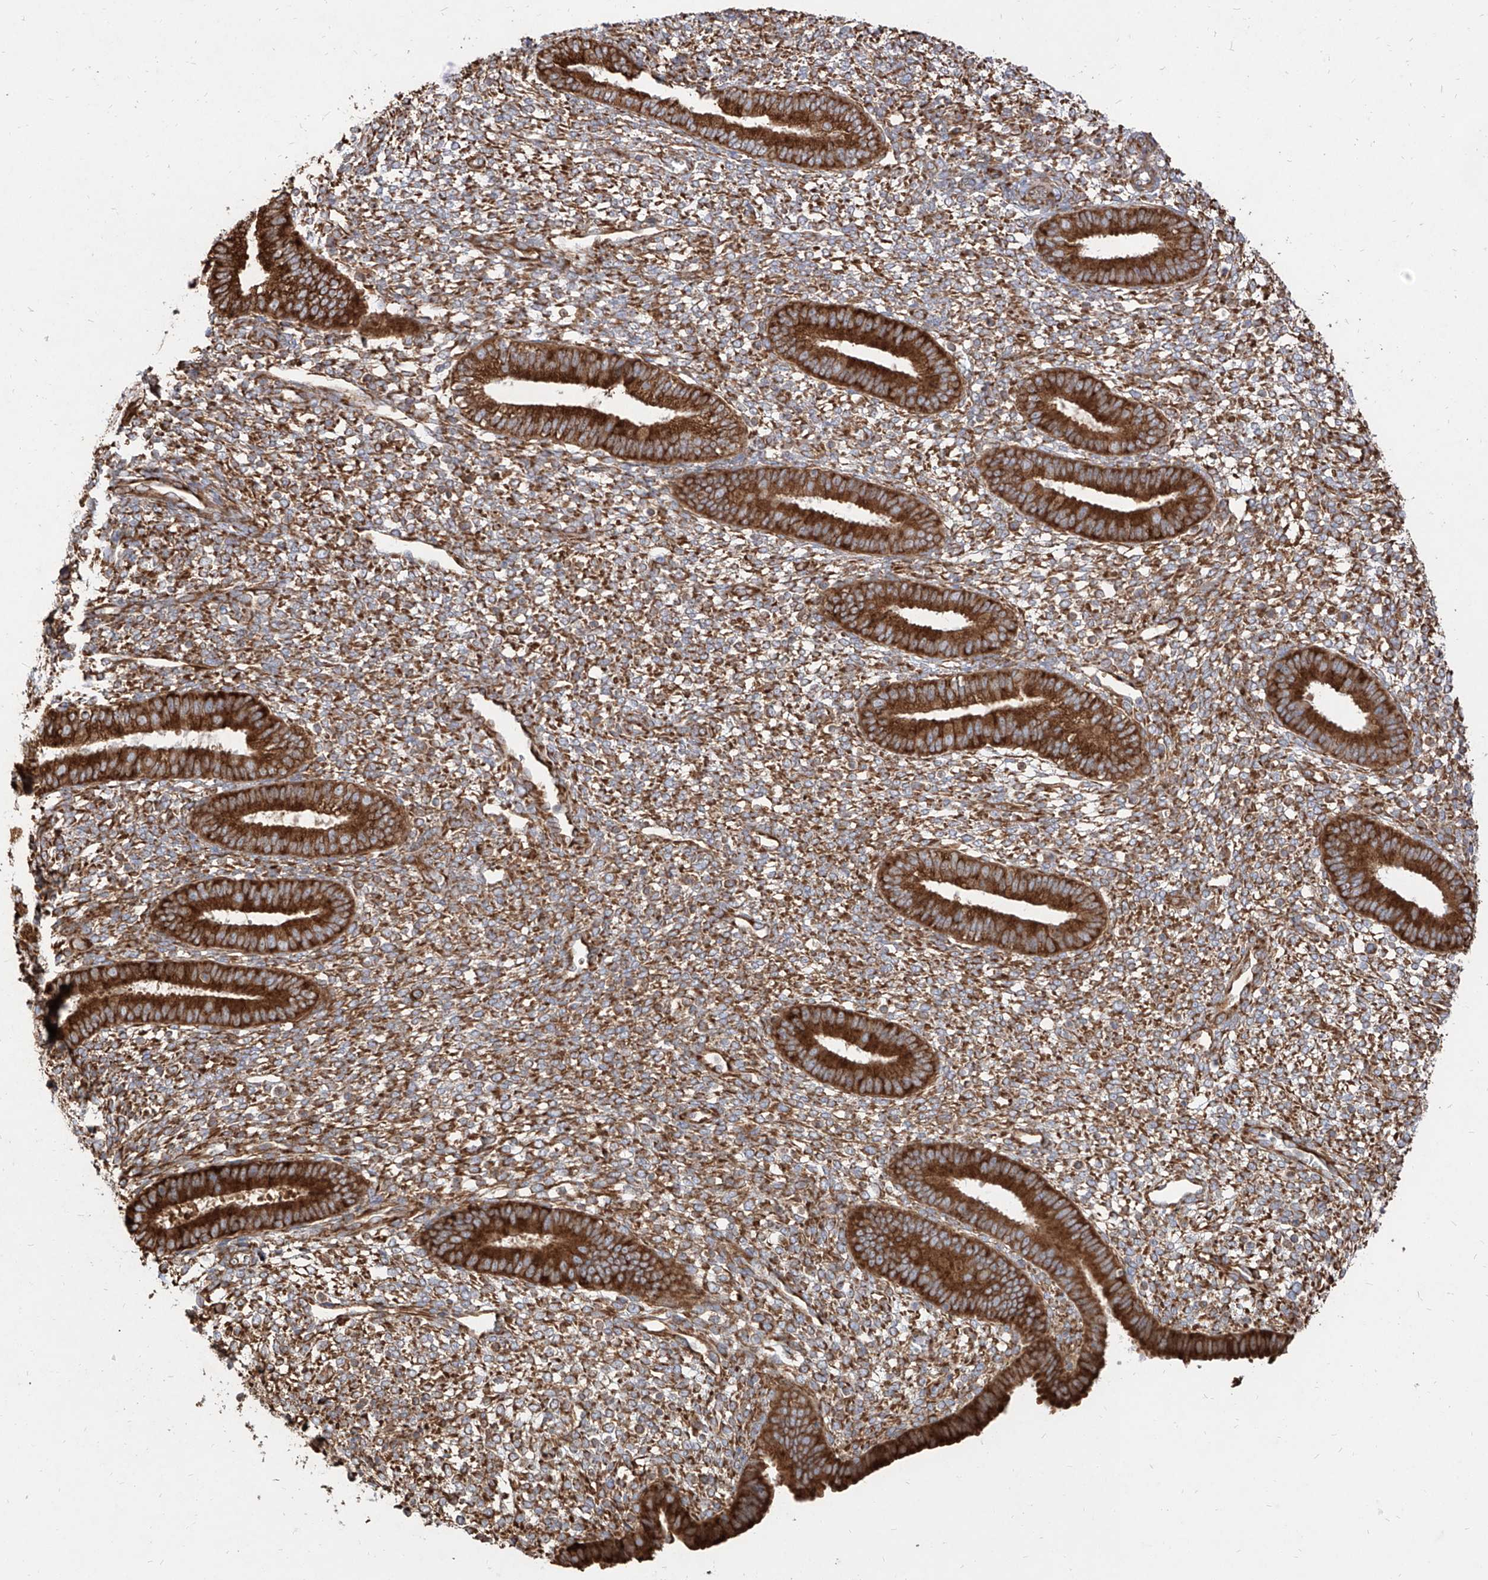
{"staining": {"intensity": "strong", "quantity": ">75%", "location": "cytoplasmic/membranous"}, "tissue": "endometrium", "cell_type": "Cells in endometrial stroma", "image_type": "normal", "snomed": [{"axis": "morphology", "description": "Normal tissue, NOS"}, {"axis": "topography", "description": "Endometrium"}], "caption": "About >75% of cells in endometrial stroma in unremarkable human endometrium show strong cytoplasmic/membranous protein staining as visualized by brown immunohistochemical staining.", "gene": "RPS25", "patient": {"sex": "female", "age": 46}}